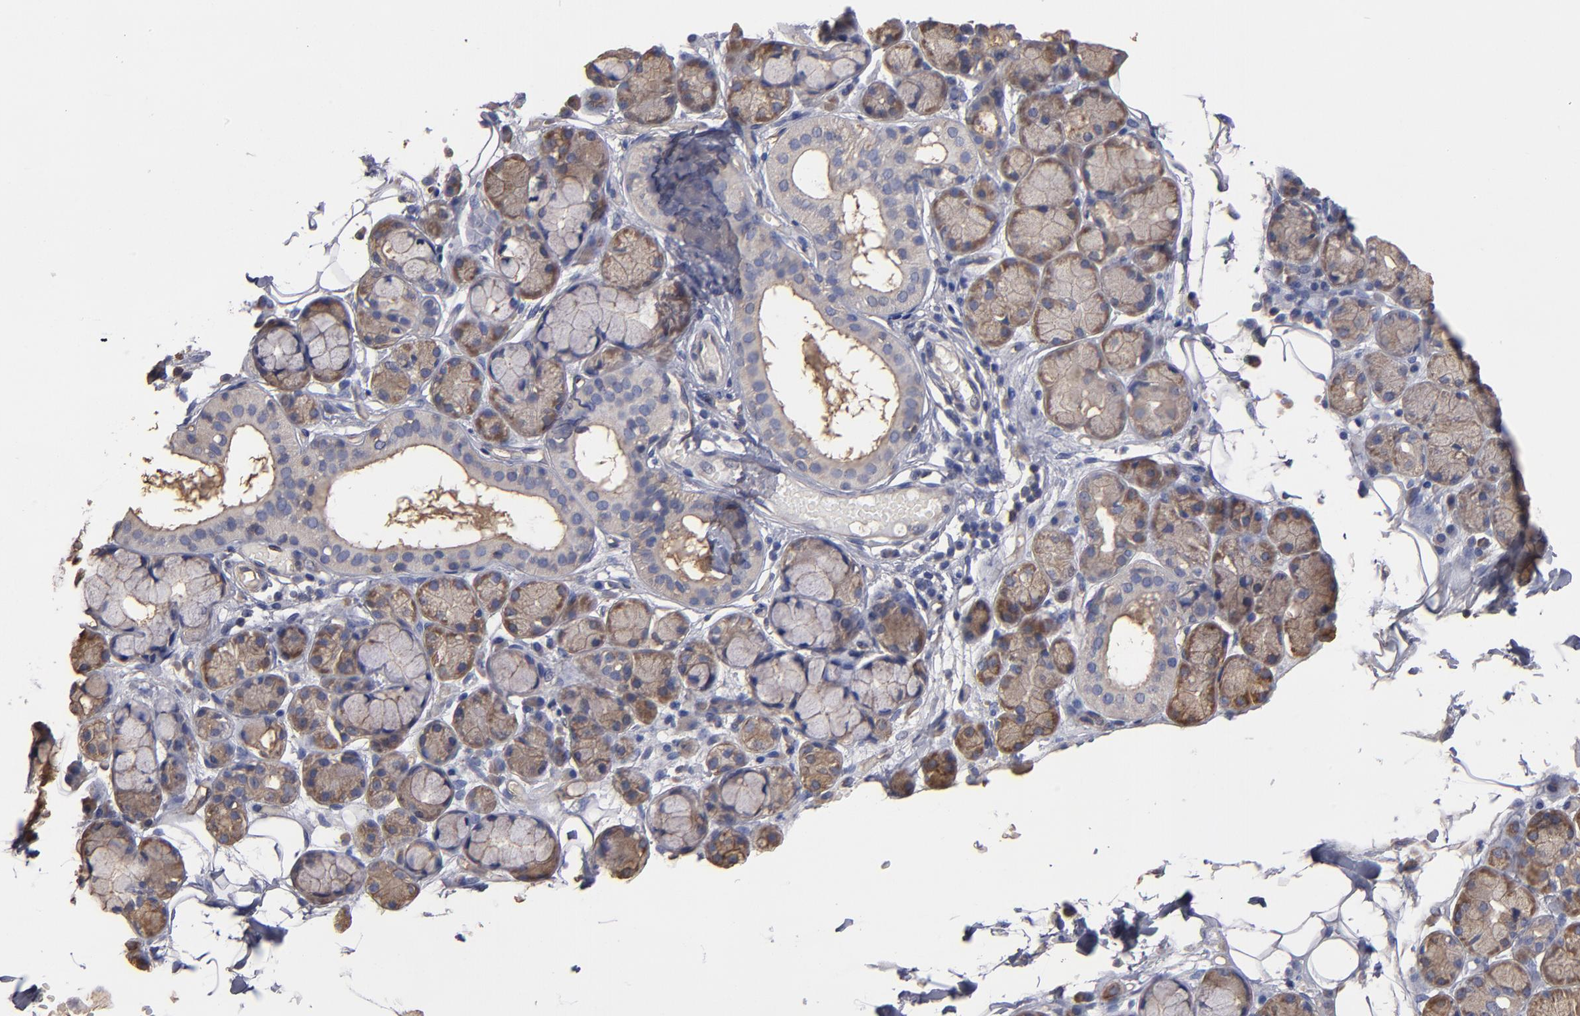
{"staining": {"intensity": "weak", "quantity": "25%-75%", "location": "cytoplasmic/membranous"}, "tissue": "salivary gland", "cell_type": "Glandular cells", "image_type": "normal", "snomed": [{"axis": "morphology", "description": "Normal tissue, NOS"}, {"axis": "topography", "description": "Skeletal muscle"}, {"axis": "topography", "description": "Oral tissue"}, {"axis": "topography", "description": "Salivary gland"}, {"axis": "topography", "description": "Peripheral nerve tissue"}], "caption": "Glandular cells show low levels of weak cytoplasmic/membranous staining in about 25%-75% of cells in normal human salivary gland.", "gene": "ESYT2", "patient": {"sex": "male", "age": 54}}